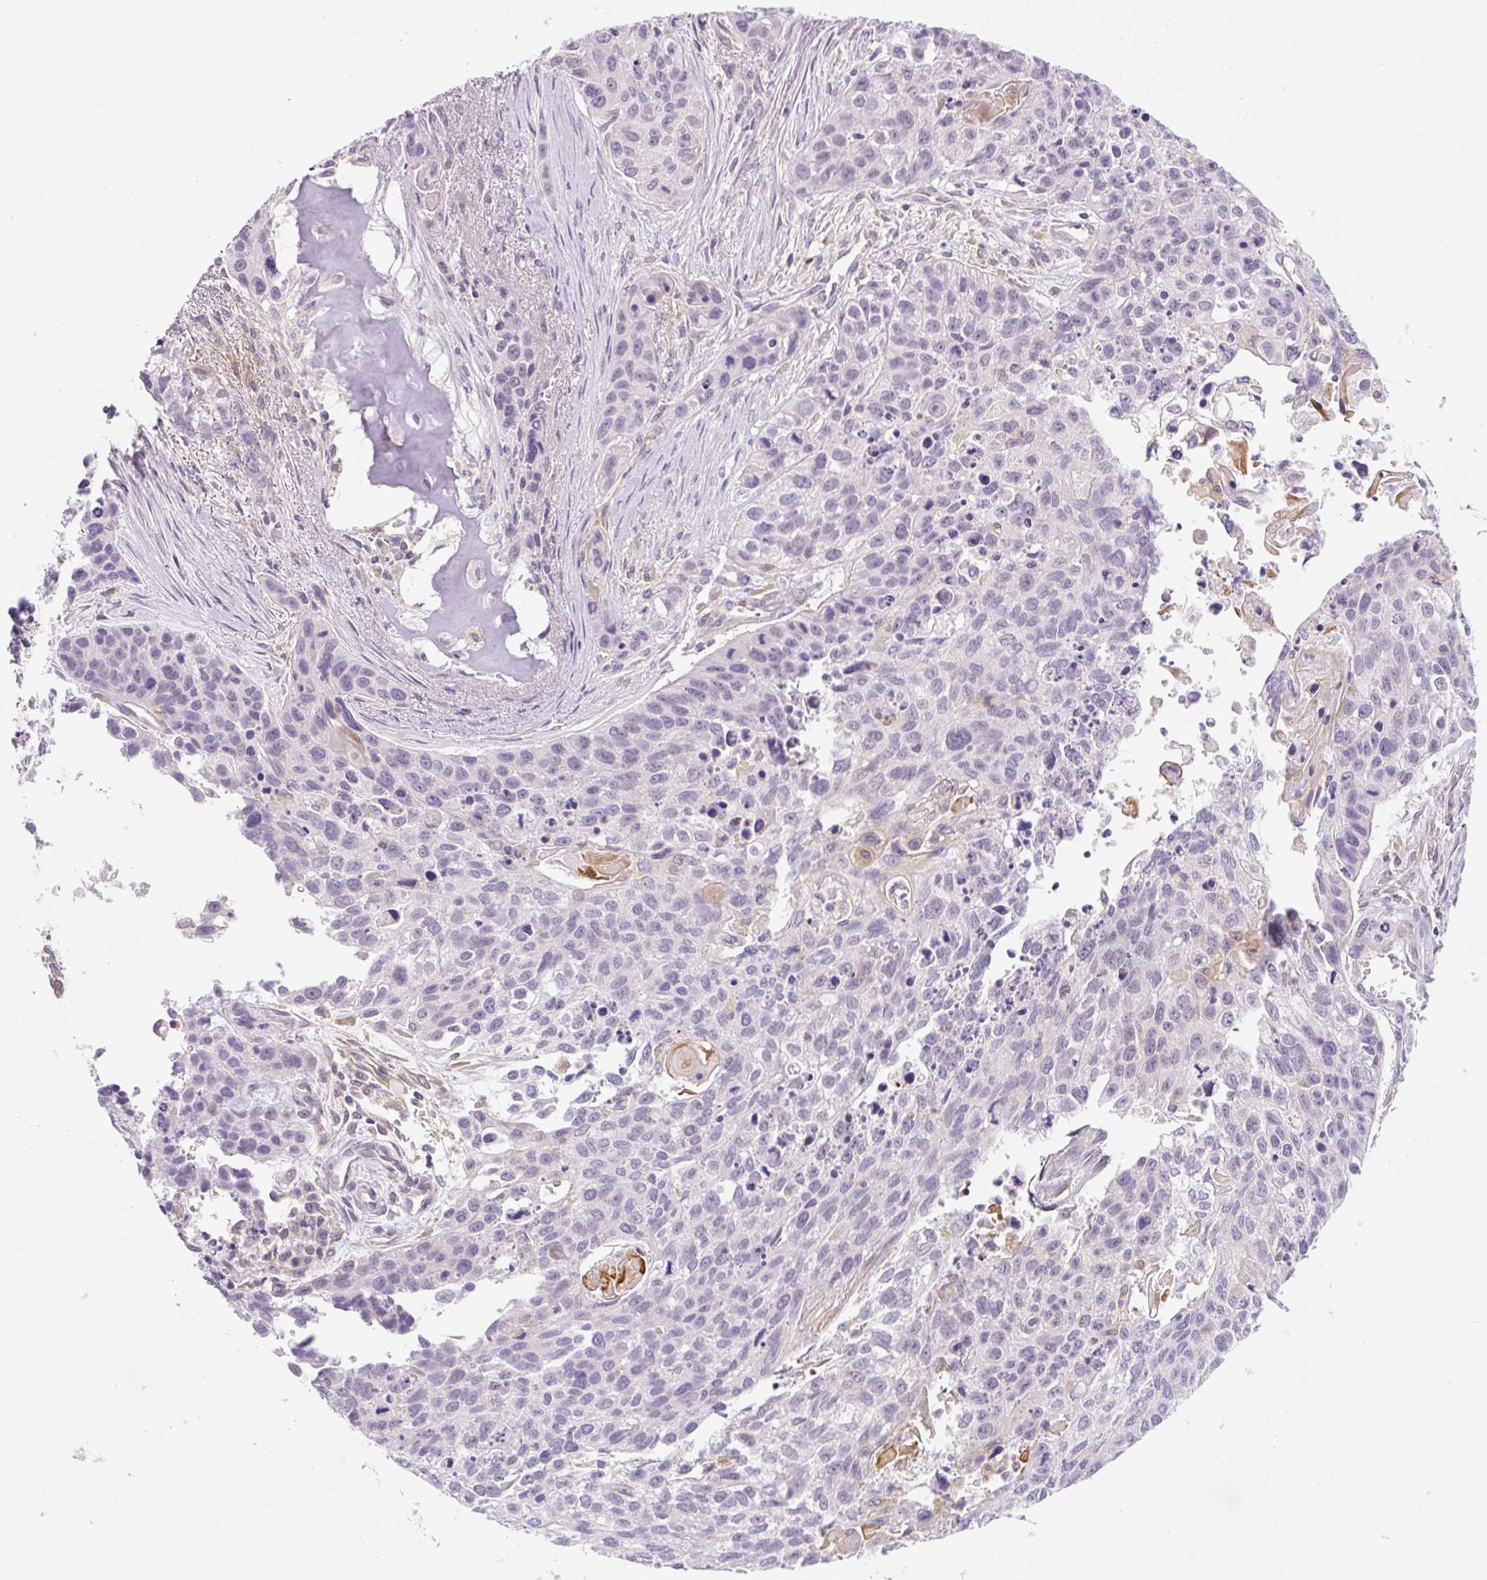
{"staining": {"intensity": "negative", "quantity": "none", "location": "none"}, "tissue": "lung cancer", "cell_type": "Tumor cells", "image_type": "cancer", "snomed": [{"axis": "morphology", "description": "Squamous cell carcinoma, NOS"}, {"axis": "topography", "description": "Lung"}], "caption": "The image displays no significant positivity in tumor cells of squamous cell carcinoma (lung).", "gene": "OMA1", "patient": {"sex": "male", "age": 74}}